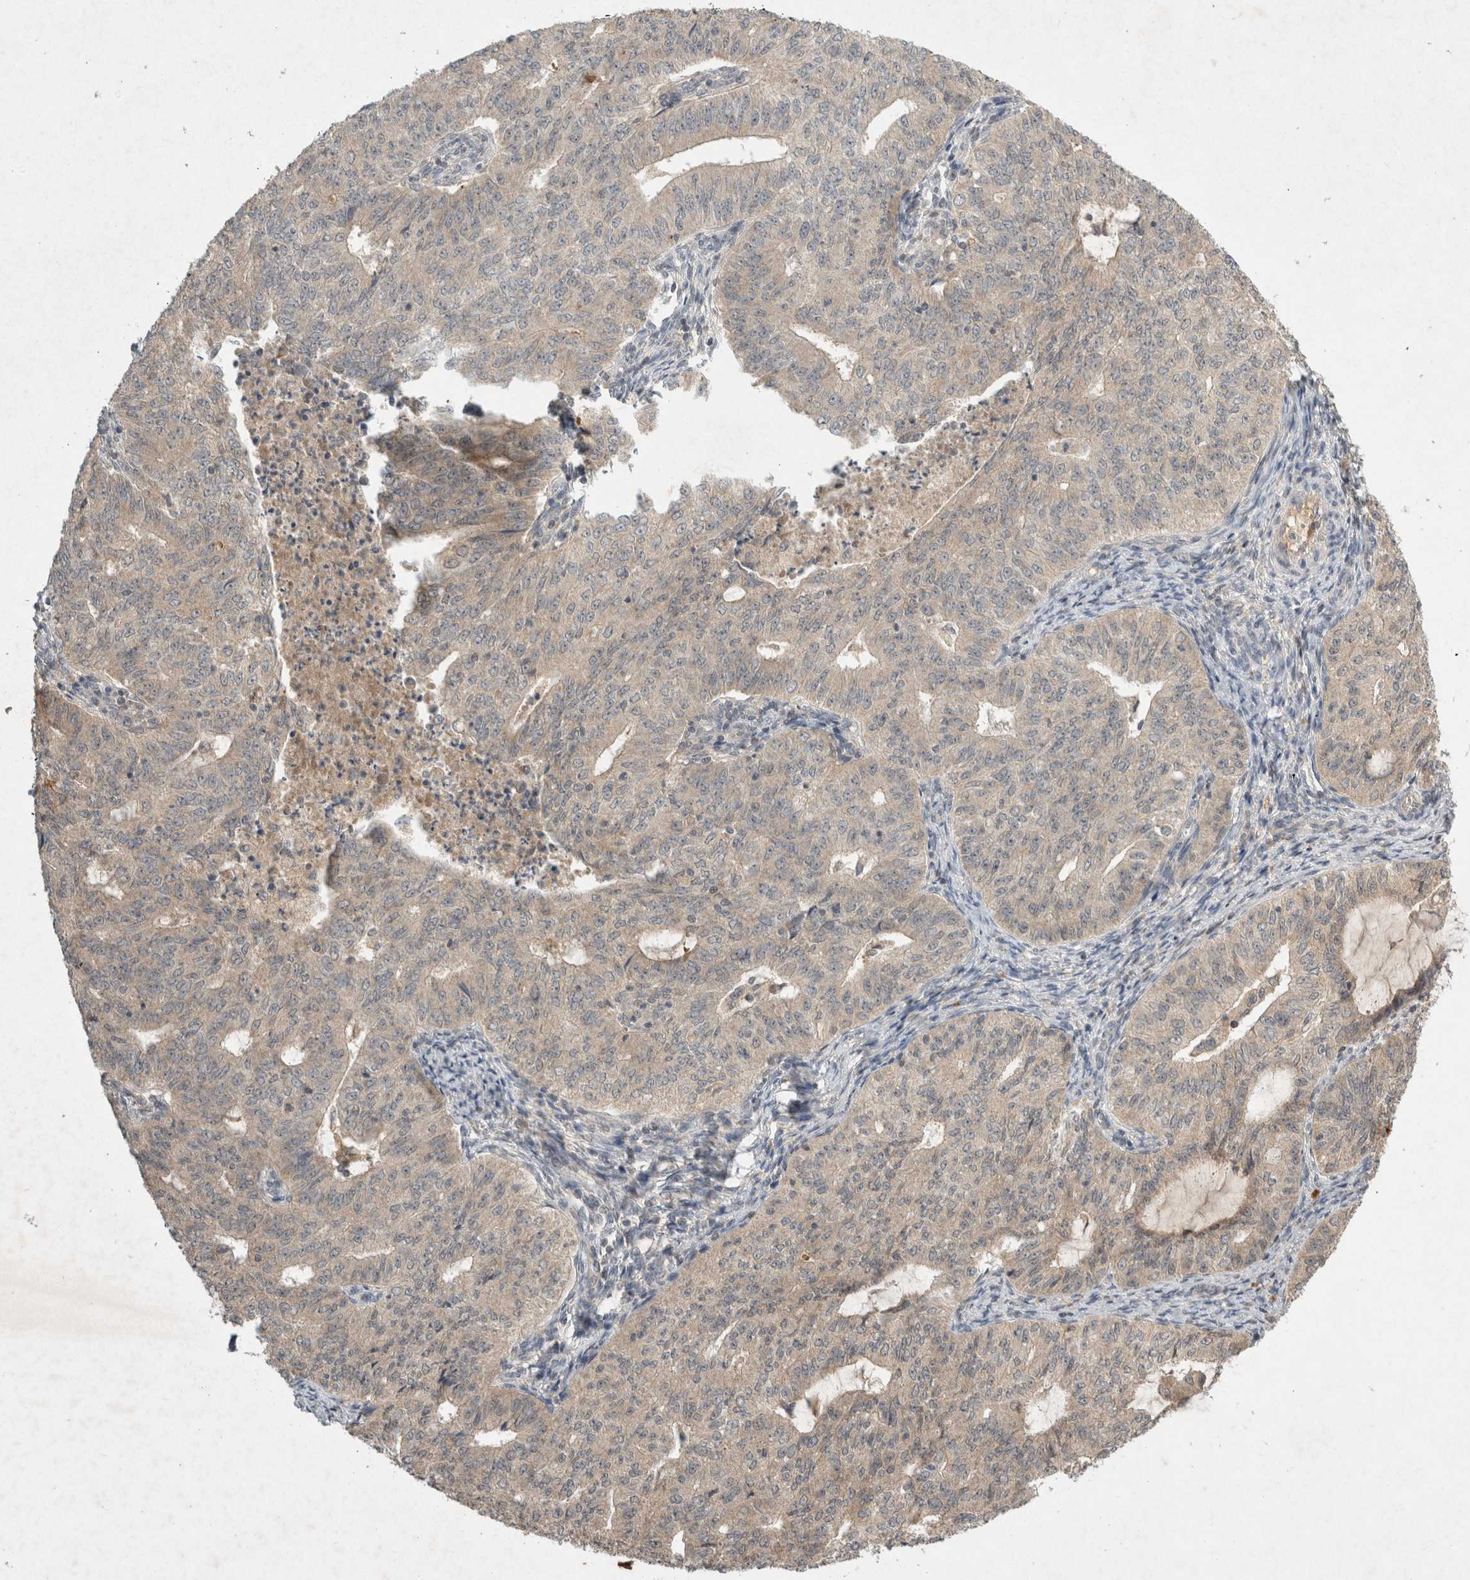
{"staining": {"intensity": "weak", "quantity": ">75%", "location": "cytoplasmic/membranous"}, "tissue": "endometrial cancer", "cell_type": "Tumor cells", "image_type": "cancer", "snomed": [{"axis": "morphology", "description": "Adenocarcinoma, NOS"}, {"axis": "topography", "description": "Endometrium"}], "caption": "Immunohistochemistry histopathology image of endometrial cancer (adenocarcinoma) stained for a protein (brown), which exhibits low levels of weak cytoplasmic/membranous staining in approximately >75% of tumor cells.", "gene": "LOXL2", "patient": {"sex": "female", "age": 32}}